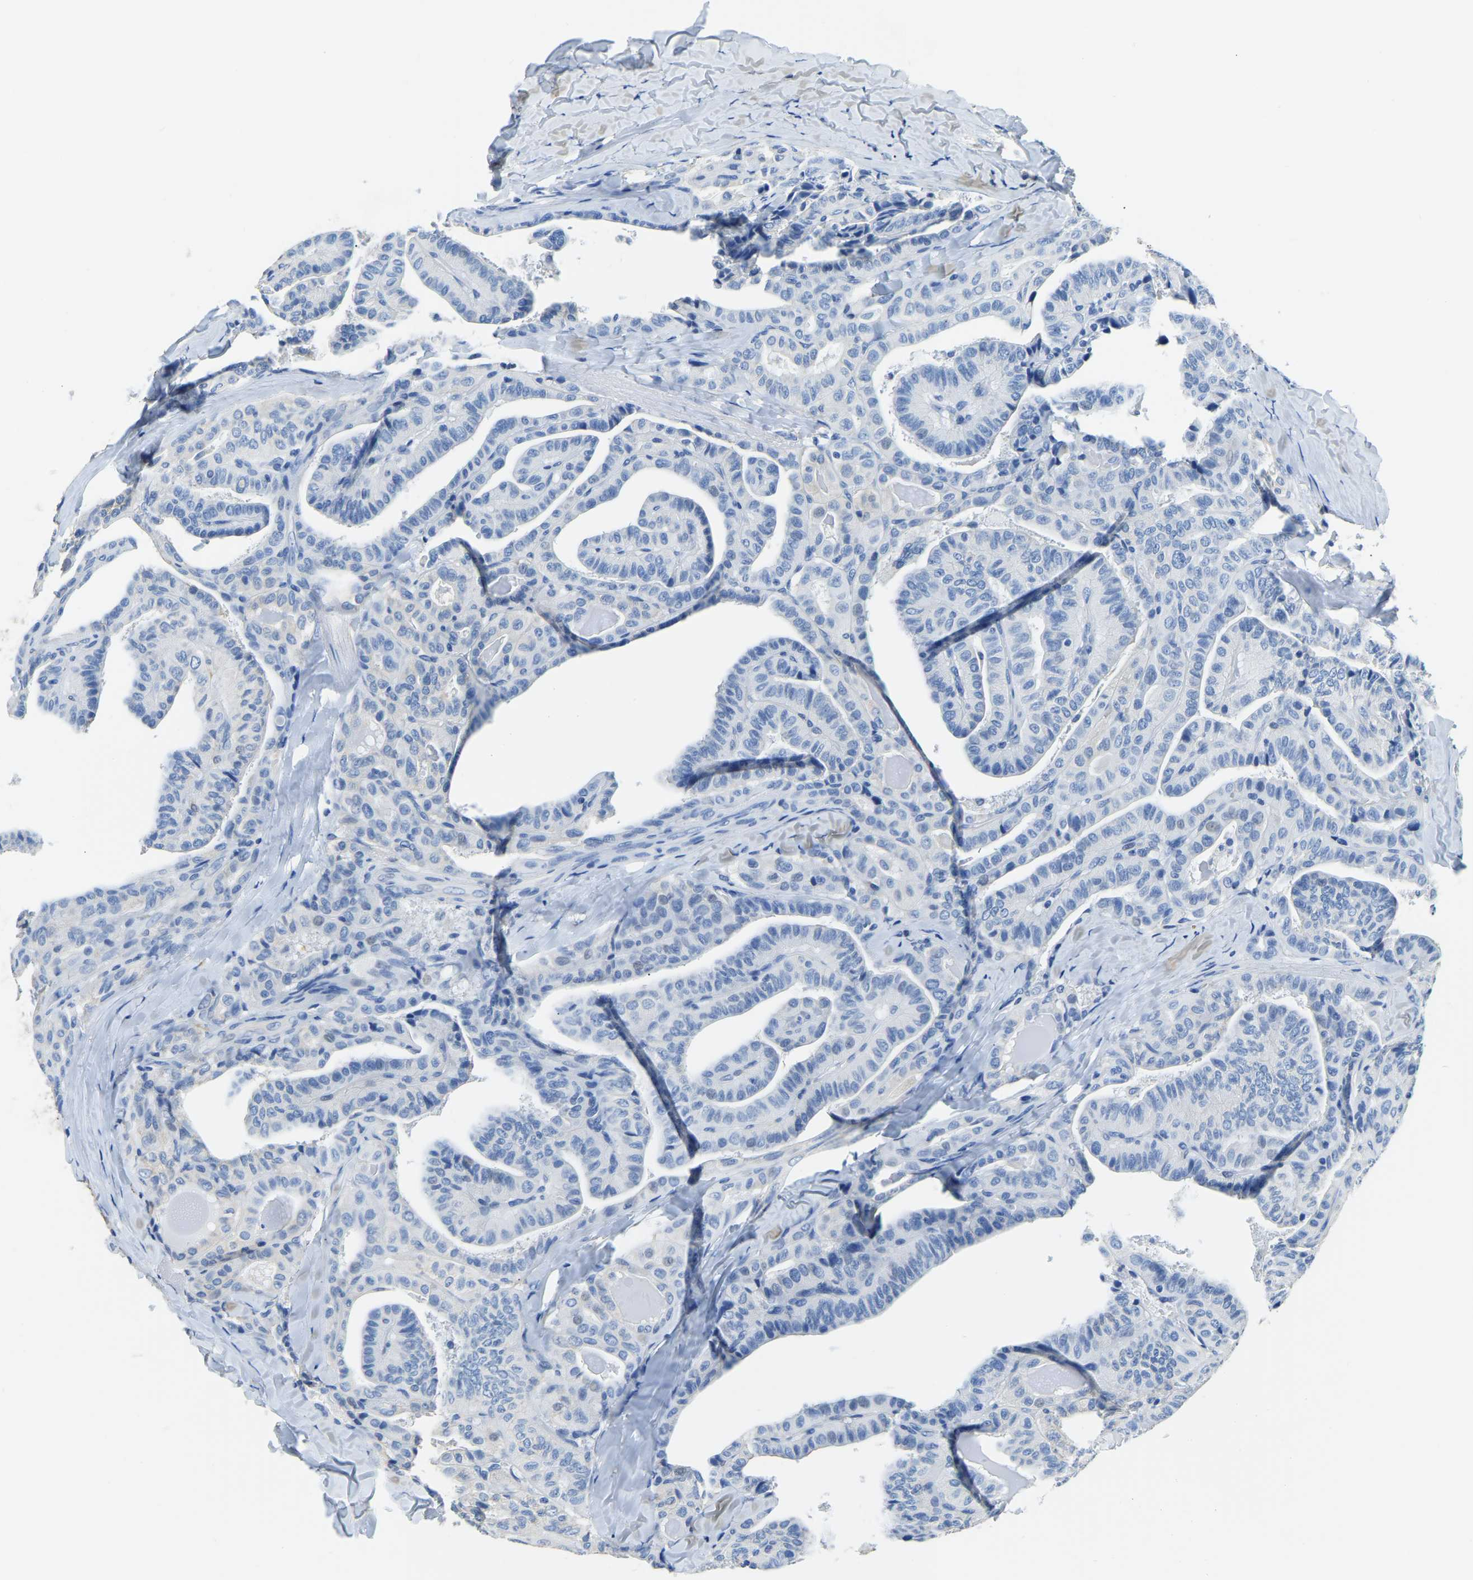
{"staining": {"intensity": "negative", "quantity": "none", "location": "none"}, "tissue": "thyroid cancer", "cell_type": "Tumor cells", "image_type": "cancer", "snomed": [{"axis": "morphology", "description": "Papillary adenocarcinoma, NOS"}, {"axis": "topography", "description": "Thyroid gland"}], "caption": "There is no significant expression in tumor cells of thyroid cancer (papillary adenocarcinoma).", "gene": "ZDHHC13", "patient": {"sex": "male", "age": 77}}